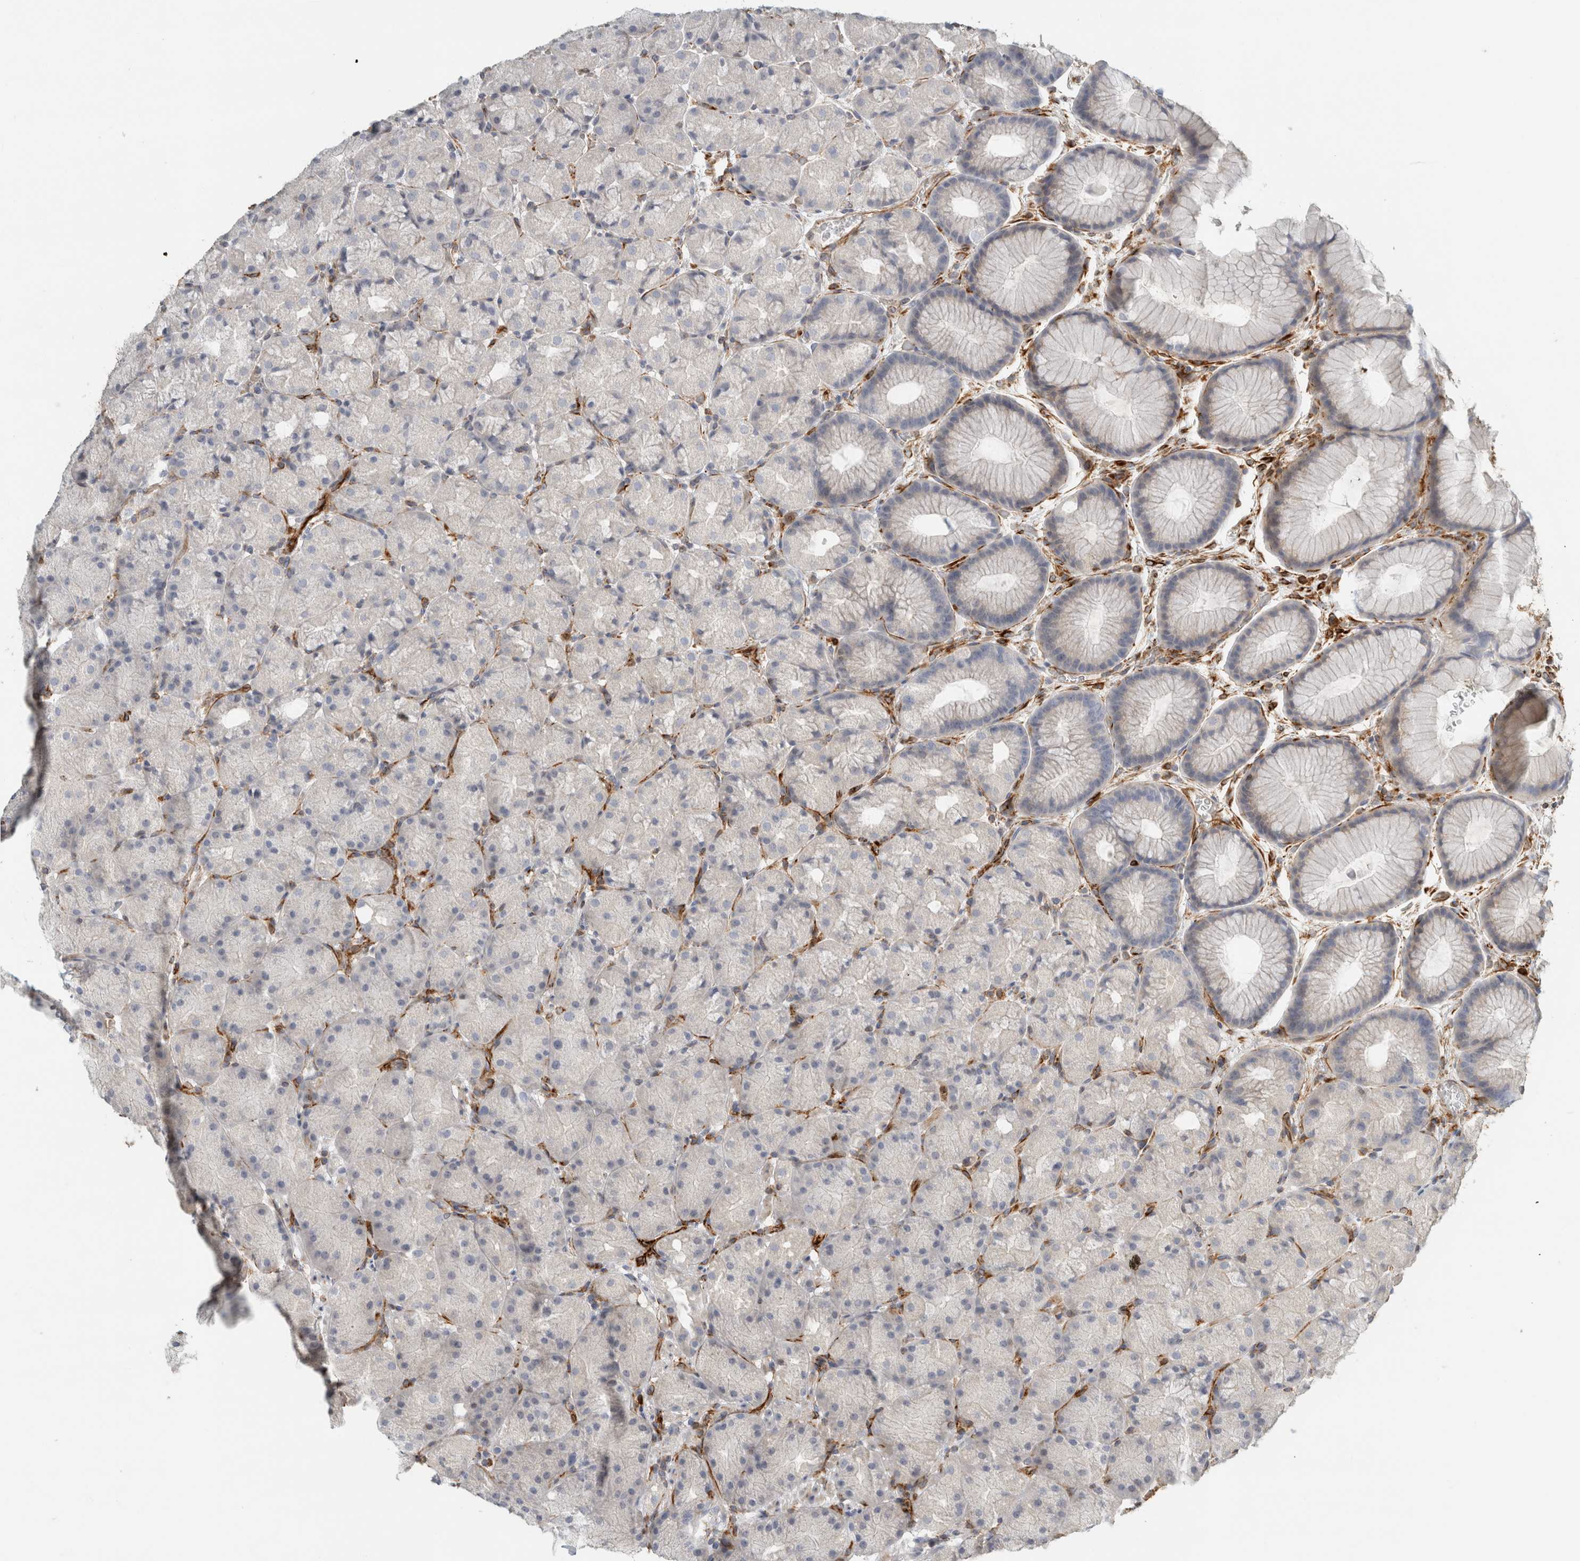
{"staining": {"intensity": "negative", "quantity": "none", "location": "none"}, "tissue": "stomach", "cell_type": "Glandular cells", "image_type": "normal", "snomed": [{"axis": "morphology", "description": "Normal tissue, NOS"}, {"axis": "topography", "description": "Stomach, upper"}, {"axis": "topography", "description": "Stomach"}], "caption": "Immunohistochemistry photomicrograph of benign human stomach stained for a protein (brown), which exhibits no staining in glandular cells.", "gene": "LY86", "patient": {"sex": "male", "age": 48}}